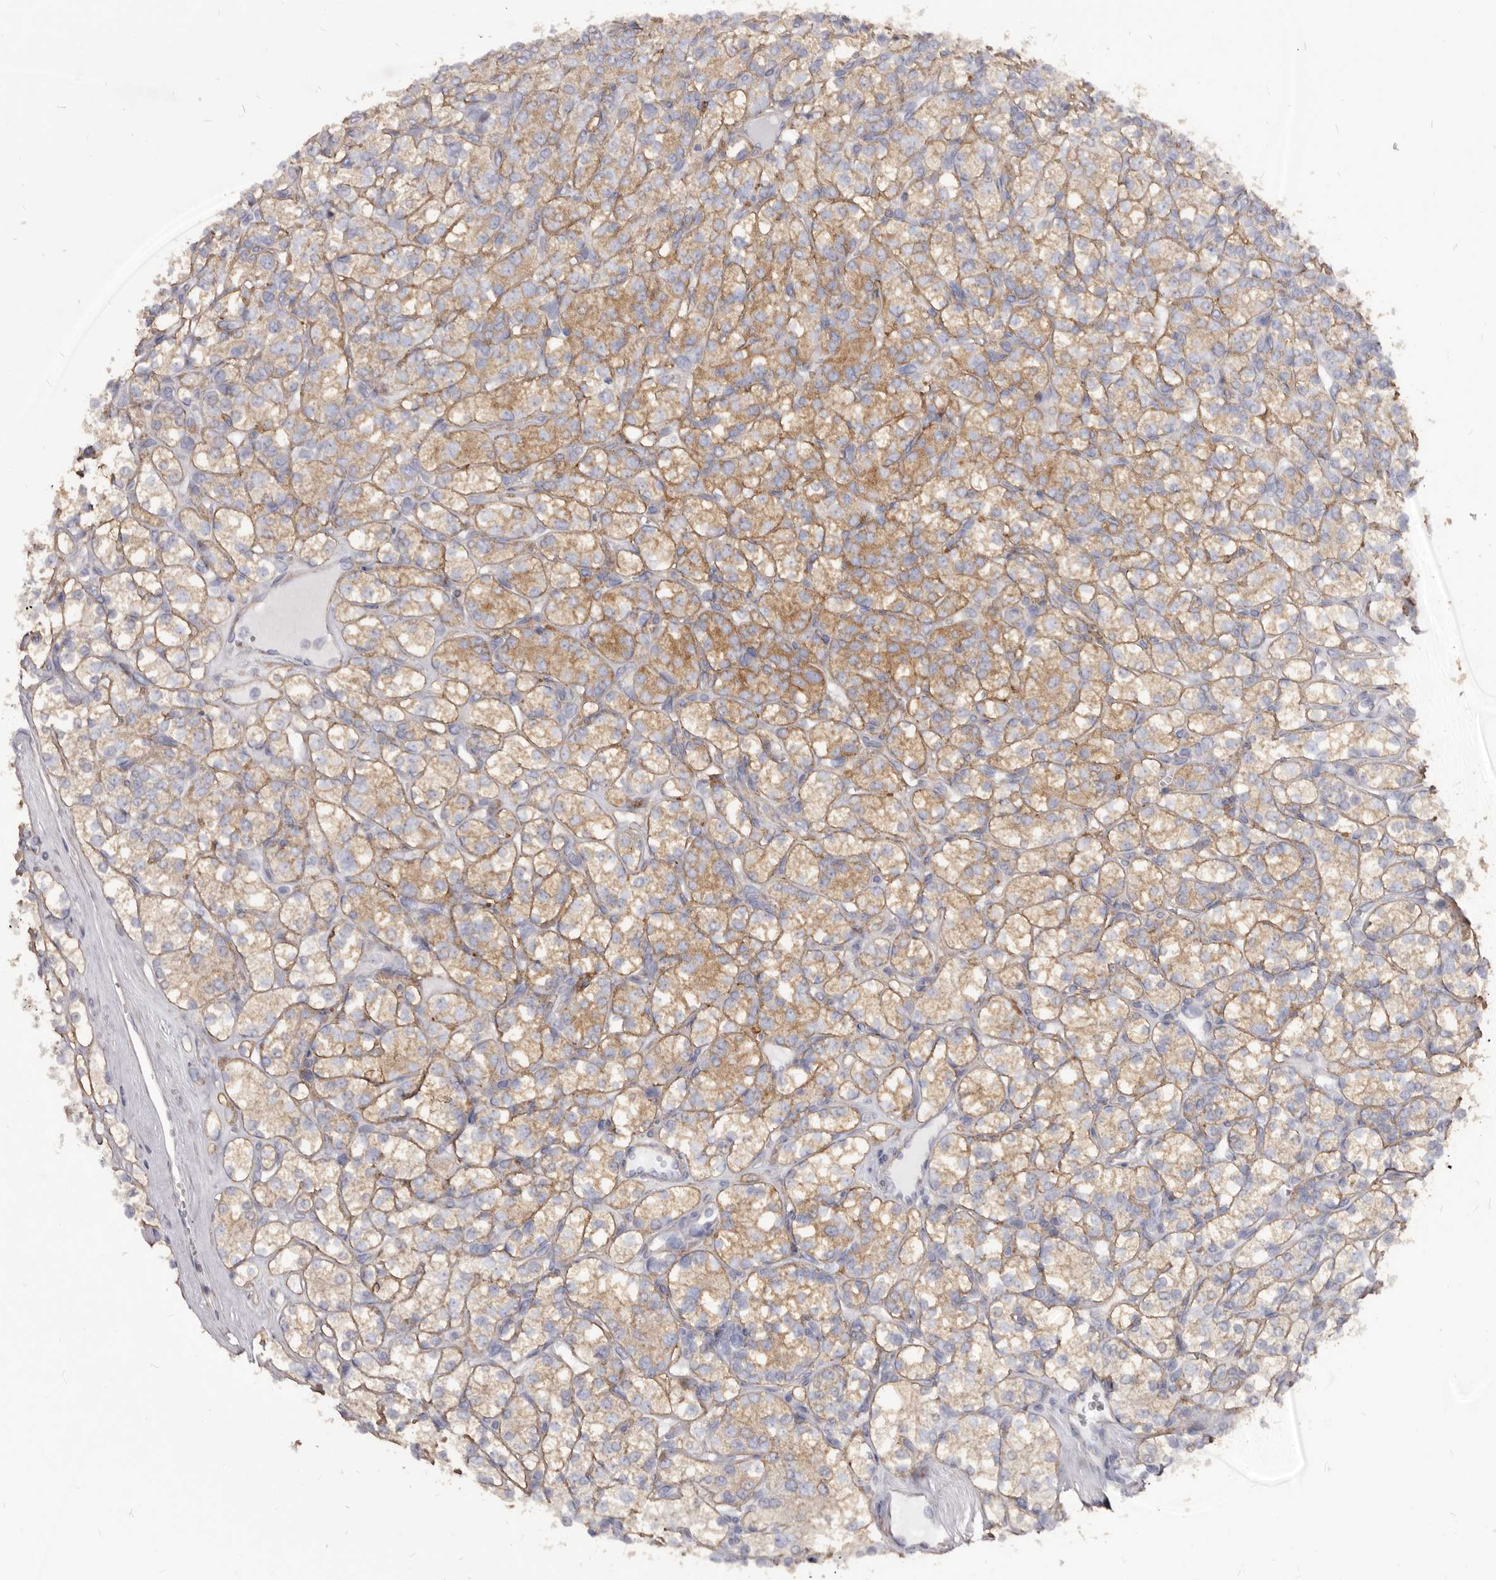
{"staining": {"intensity": "moderate", "quantity": ">75%", "location": "cytoplasmic/membranous"}, "tissue": "renal cancer", "cell_type": "Tumor cells", "image_type": "cancer", "snomed": [{"axis": "morphology", "description": "Adenocarcinoma, NOS"}, {"axis": "topography", "description": "Kidney"}], "caption": "Adenocarcinoma (renal) tissue displays moderate cytoplasmic/membranous staining in approximately >75% of tumor cells, visualized by immunohistochemistry. (DAB (3,3'-diaminobenzidine) = brown stain, brightfield microscopy at high magnification).", "gene": "TPD52", "patient": {"sex": "male", "age": 77}}